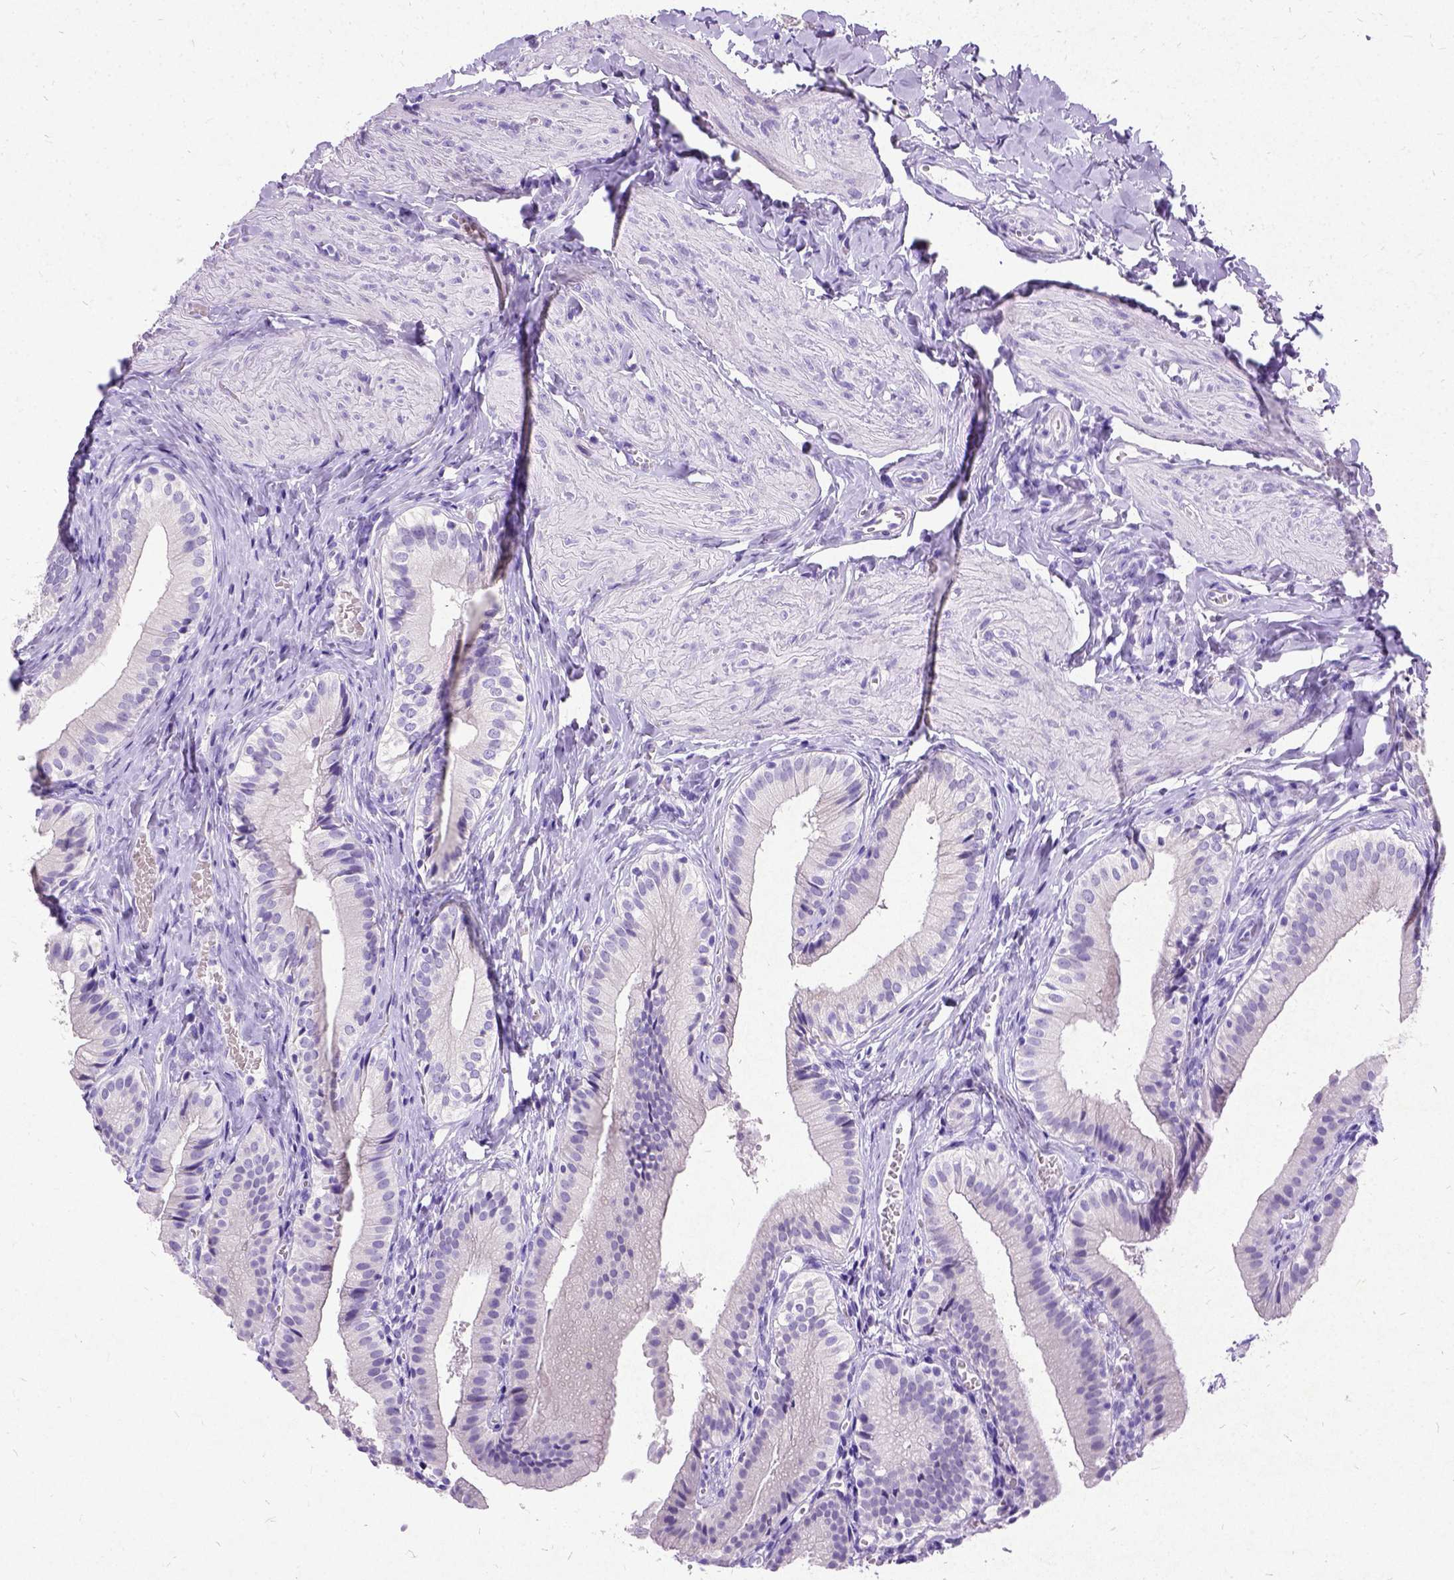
{"staining": {"intensity": "negative", "quantity": "none", "location": "none"}, "tissue": "gallbladder", "cell_type": "Glandular cells", "image_type": "normal", "snomed": [{"axis": "morphology", "description": "Normal tissue, NOS"}, {"axis": "topography", "description": "Gallbladder"}], "caption": "Histopathology image shows no significant protein staining in glandular cells of normal gallbladder. Nuclei are stained in blue.", "gene": "NEUROD4", "patient": {"sex": "female", "age": 47}}